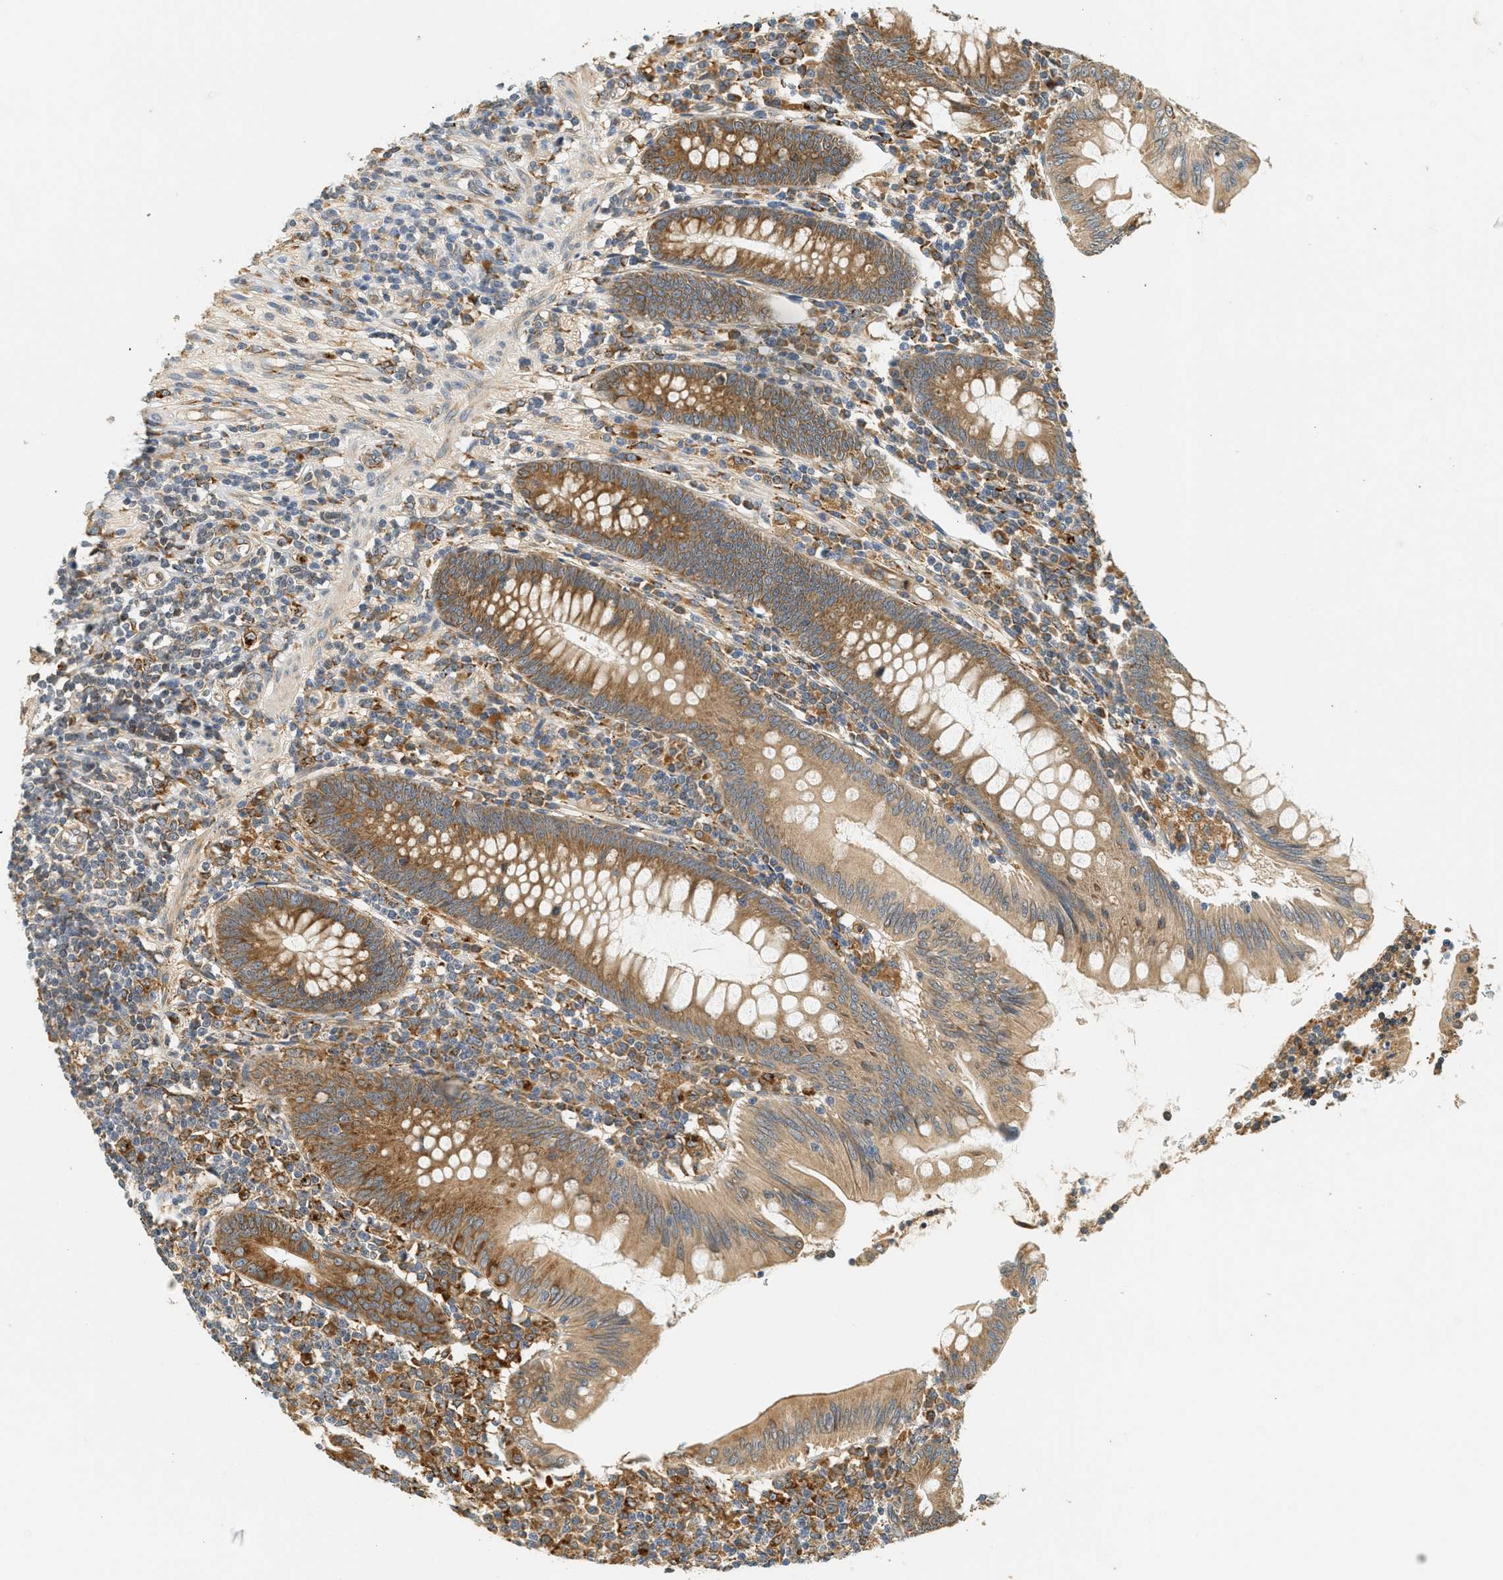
{"staining": {"intensity": "moderate", "quantity": ">75%", "location": "cytoplasmic/membranous"}, "tissue": "appendix", "cell_type": "Glandular cells", "image_type": "normal", "snomed": [{"axis": "morphology", "description": "Normal tissue, NOS"}, {"axis": "morphology", "description": "Inflammation, NOS"}, {"axis": "topography", "description": "Appendix"}], "caption": "An image showing moderate cytoplasmic/membranous positivity in approximately >75% of glandular cells in benign appendix, as visualized by brown immunohistochemical staining.", "gene": "PDK1", "patient": {"sex": "male", "age": 46}}